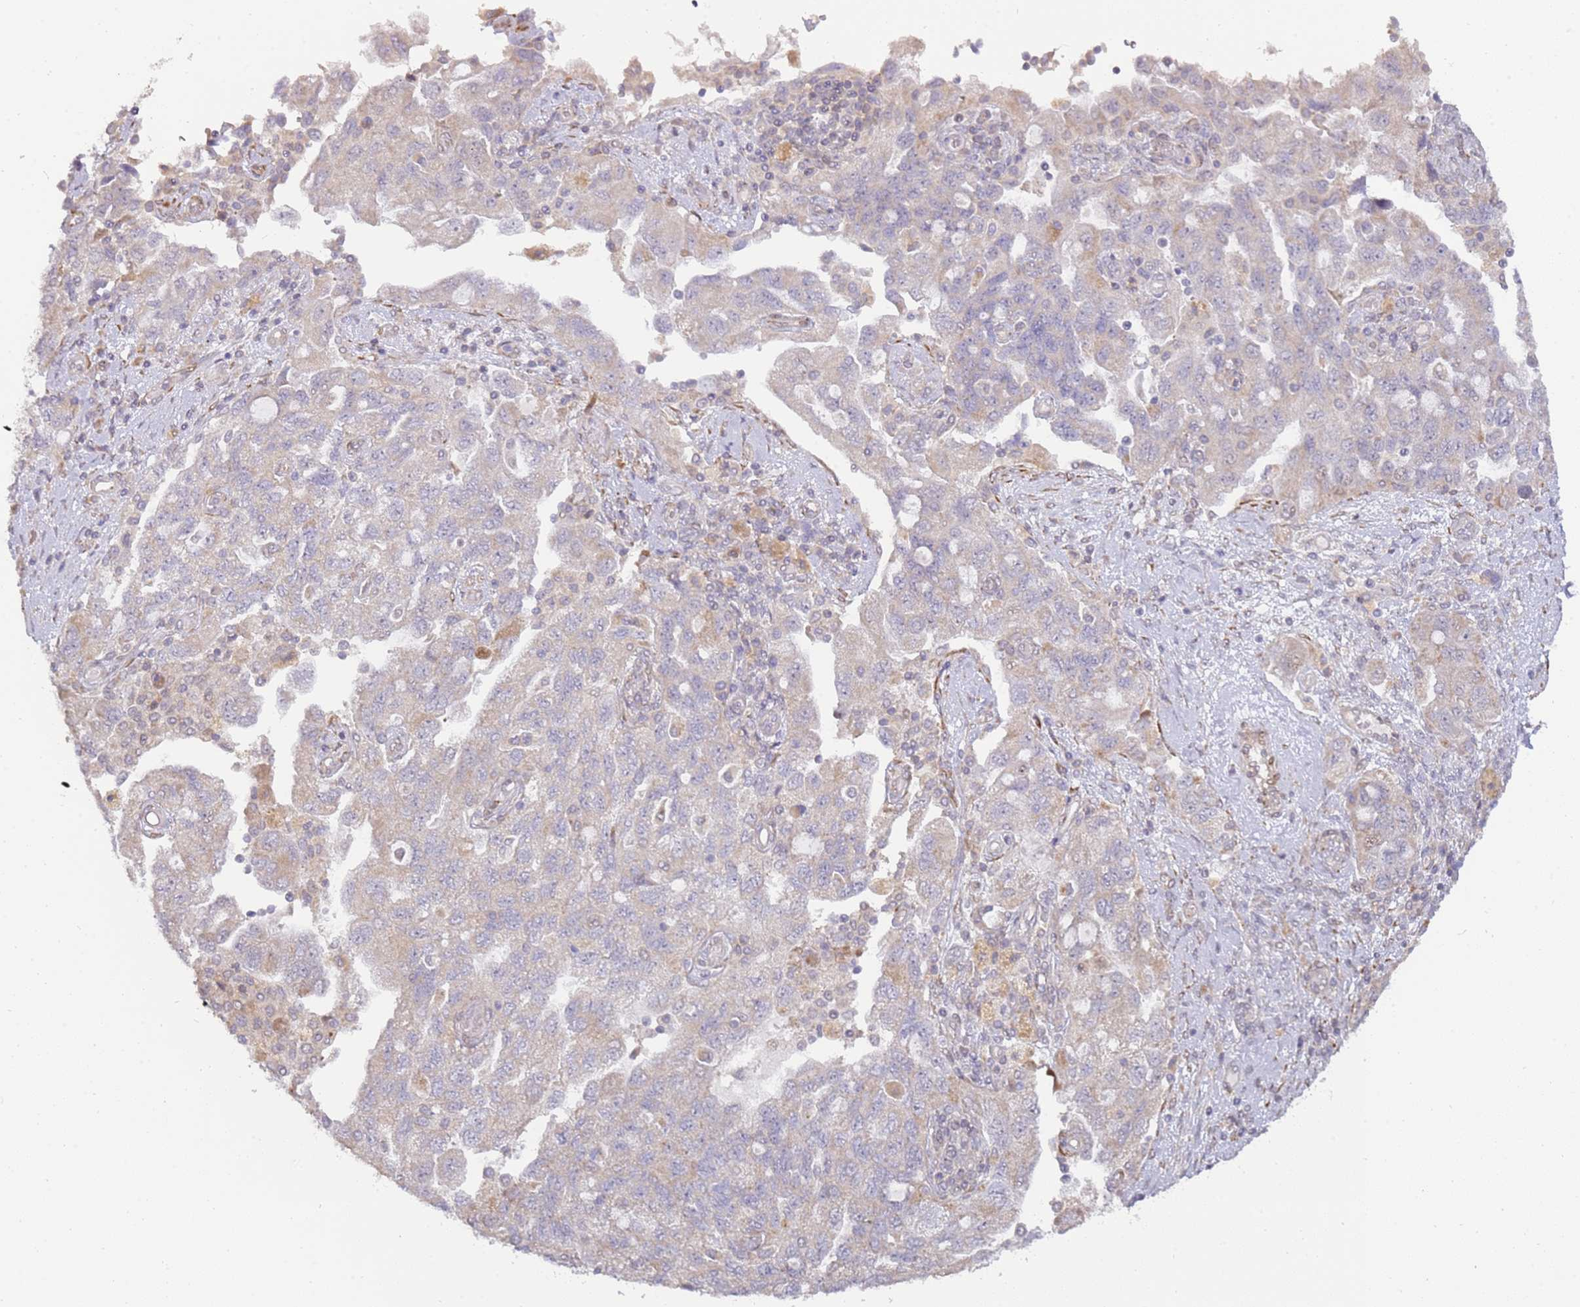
{"staining": {"intensity": "weak", "quantity": "<25%", "location": "cytoplasmic/membranous"}, "tissue": "ovarian cancer", "cell_type": "Tumor cells", "image_type": "cancer", "snomed": [{"axis": "morphology", "description": "Carcinoma, NOS"}, {"axis": "morphology", "description": "Cystadenocarcinoma, serous, NOS"}, {"axis": "topography", "description": "Ovary"}], "caption": "IHC micrograph of ovarian serous cystadenocarcinoma stained for a protein (brown), which shows no positivity in tumor cells.", "gene": "GRAP", "patient": {"sex": "female", "age": 69}}